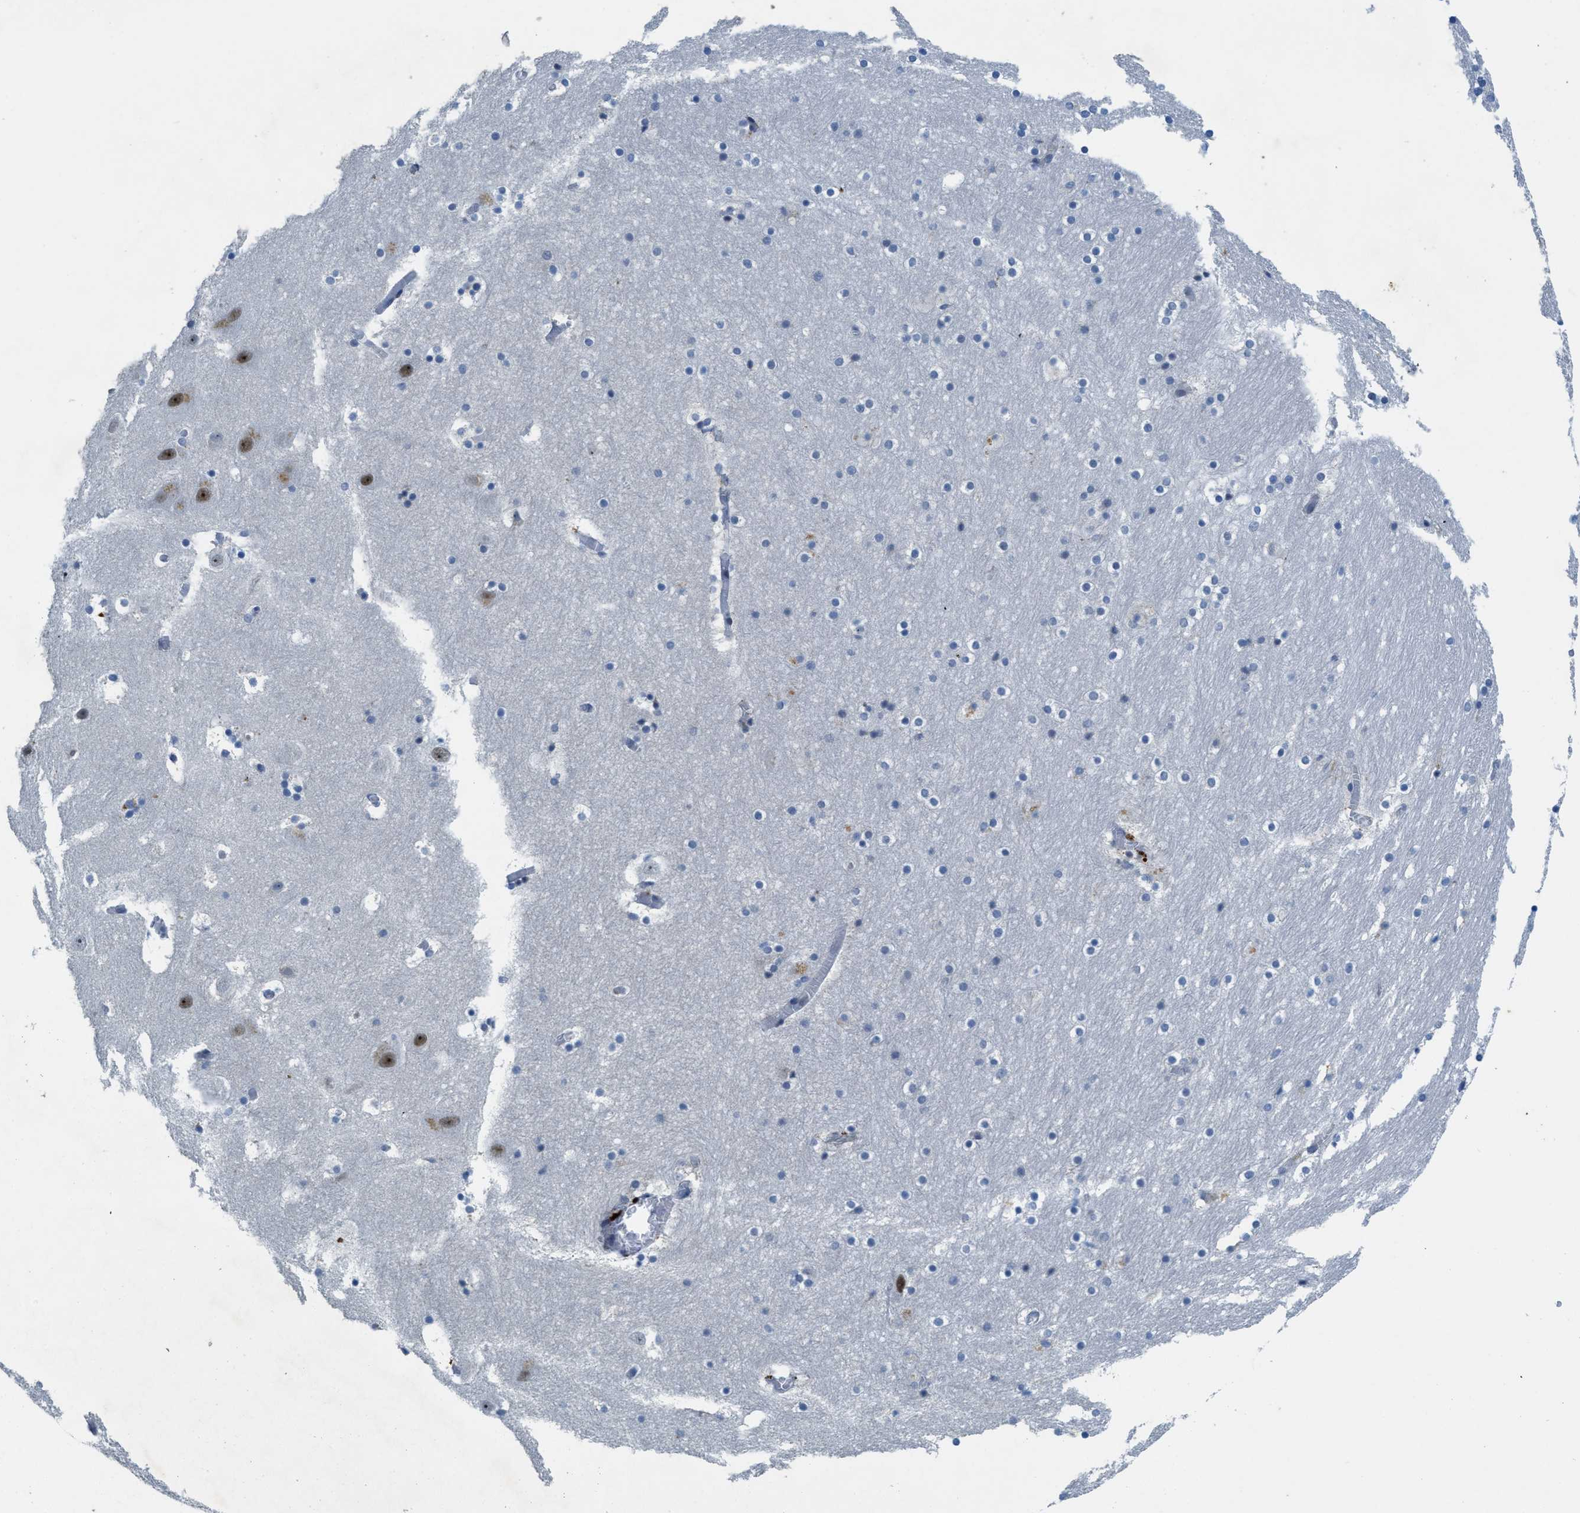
{"staining": {"intensity": "negative", "quantity": "none", "location": "none"}, "tissue": "hippocampus", "cell_type": "Glial cells", "image_type": "normal", "snomed": [{"axis": "morphology", "description": "Normal tissue, NOS"}, {"axis": "topography", "description": "Hippocampus"}], "caption": "This is an immunohistochemistry image of normal hippocampus. There is no positivity in glial cells.", "gene": "SLCO2A1", "patient": {"sex": "male", "age": 45}}